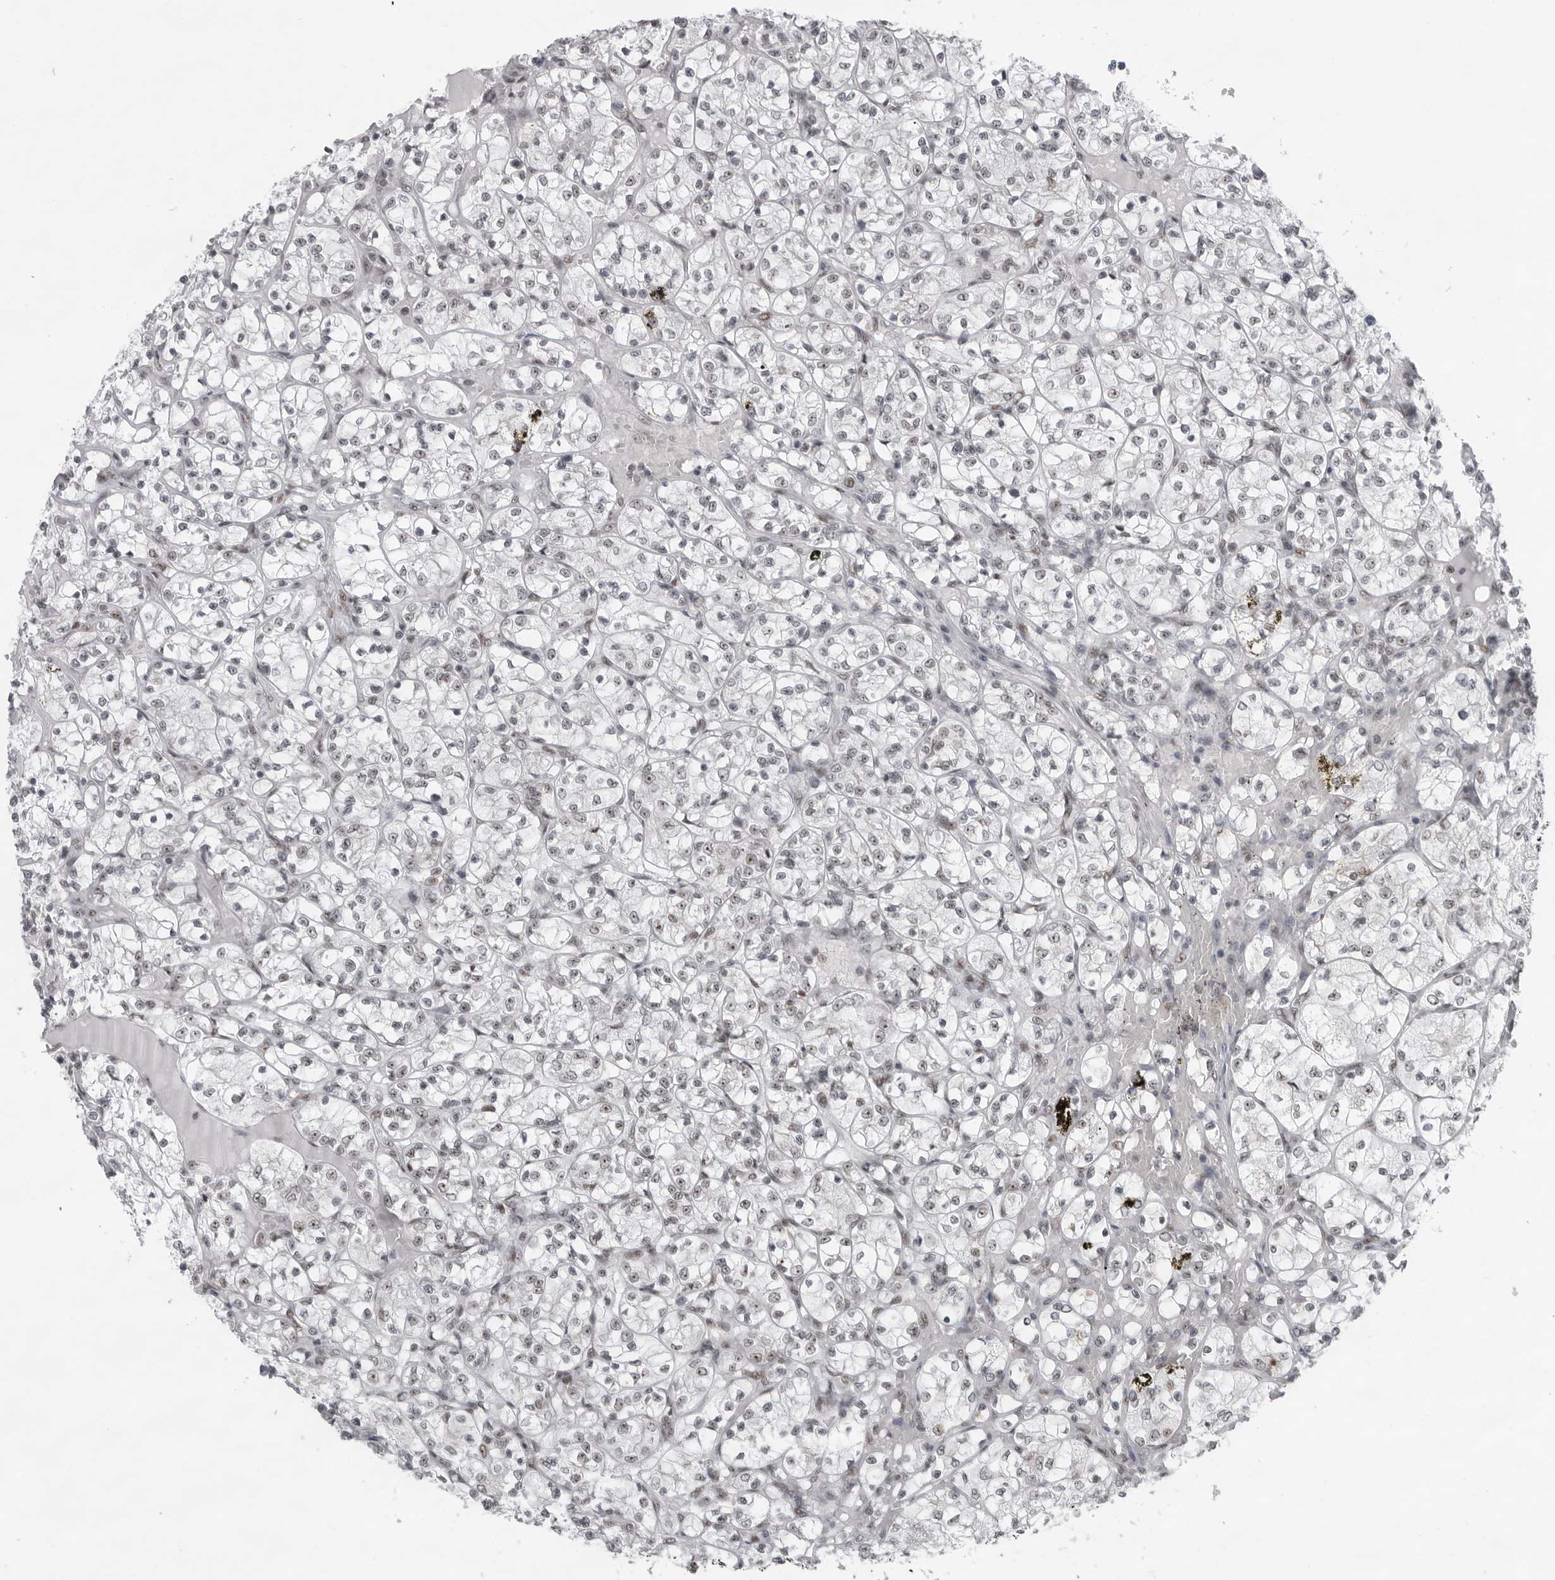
{"staining": {"intensity": "weak", "quantity": "25%-75%", "location": "nuclear"}, "tissue": "renal cancer", "cell_type": "Tumor cells", "image_type": "cancer", "snomed": [{"axis": "morphology", "description": "Adenocarcinoma, NOS"}, {"axis": "topography", "description": "Kidney"}], "caption": "Brown immunohistochemical staining in renal cancer (adenocarcinoma) reveals weak nuclear expression in approximately 25%-75% of tumor cells. Immunohistochemistry (ihc) stains the protein of interest in brown and the nuclei are stained blue.", "gene": "DHX9", "patient": {"sex": "female", "age": 69}}